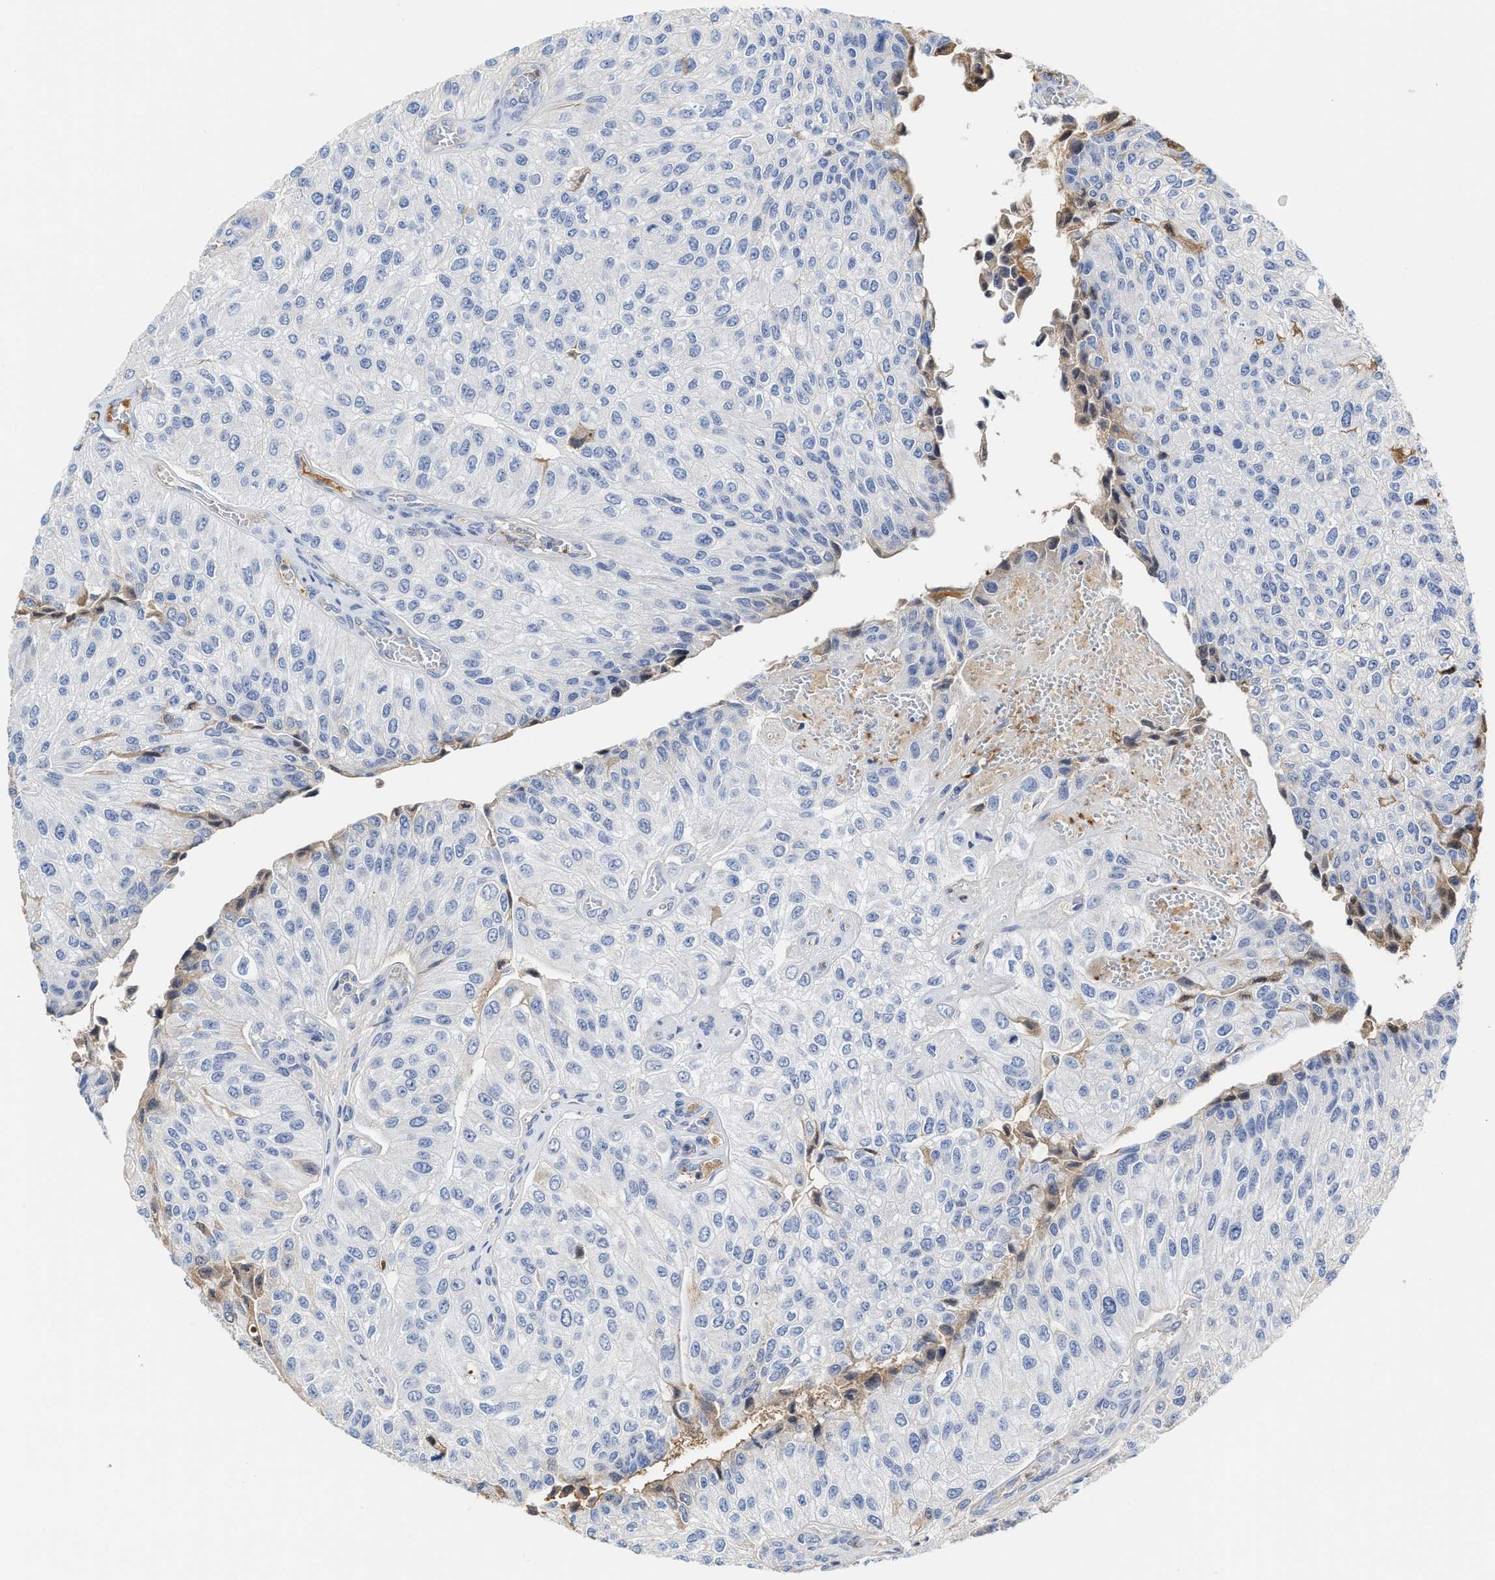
{"staining": {"intensity": "weak", "quantity": "<25%", "location": "cytoplasmic/membranous"}, "tissue": "urothelial cancer", "cell_type": "Tumor cells", "image_type": "cancer", "snomed": [{"axis": "morphology", "description": "Urothelial carcinoma, High grade"}, {"axis": "topography", "description": "Kidney"}, {"axis": "topography", "description": "Urinary bladder"}], "caption": "A high-resolution image shows immunohistochemistry staining of urothelial cancer, which exhibits no significant staining in tumor cells. The staining was performed using DAB to visualize the protein expression in brown, while the nuclei were stained in blue with hematoxylin (Magnification: 20x).", "gene": "C2", "patient": {"sex": "male", "age": 77}}